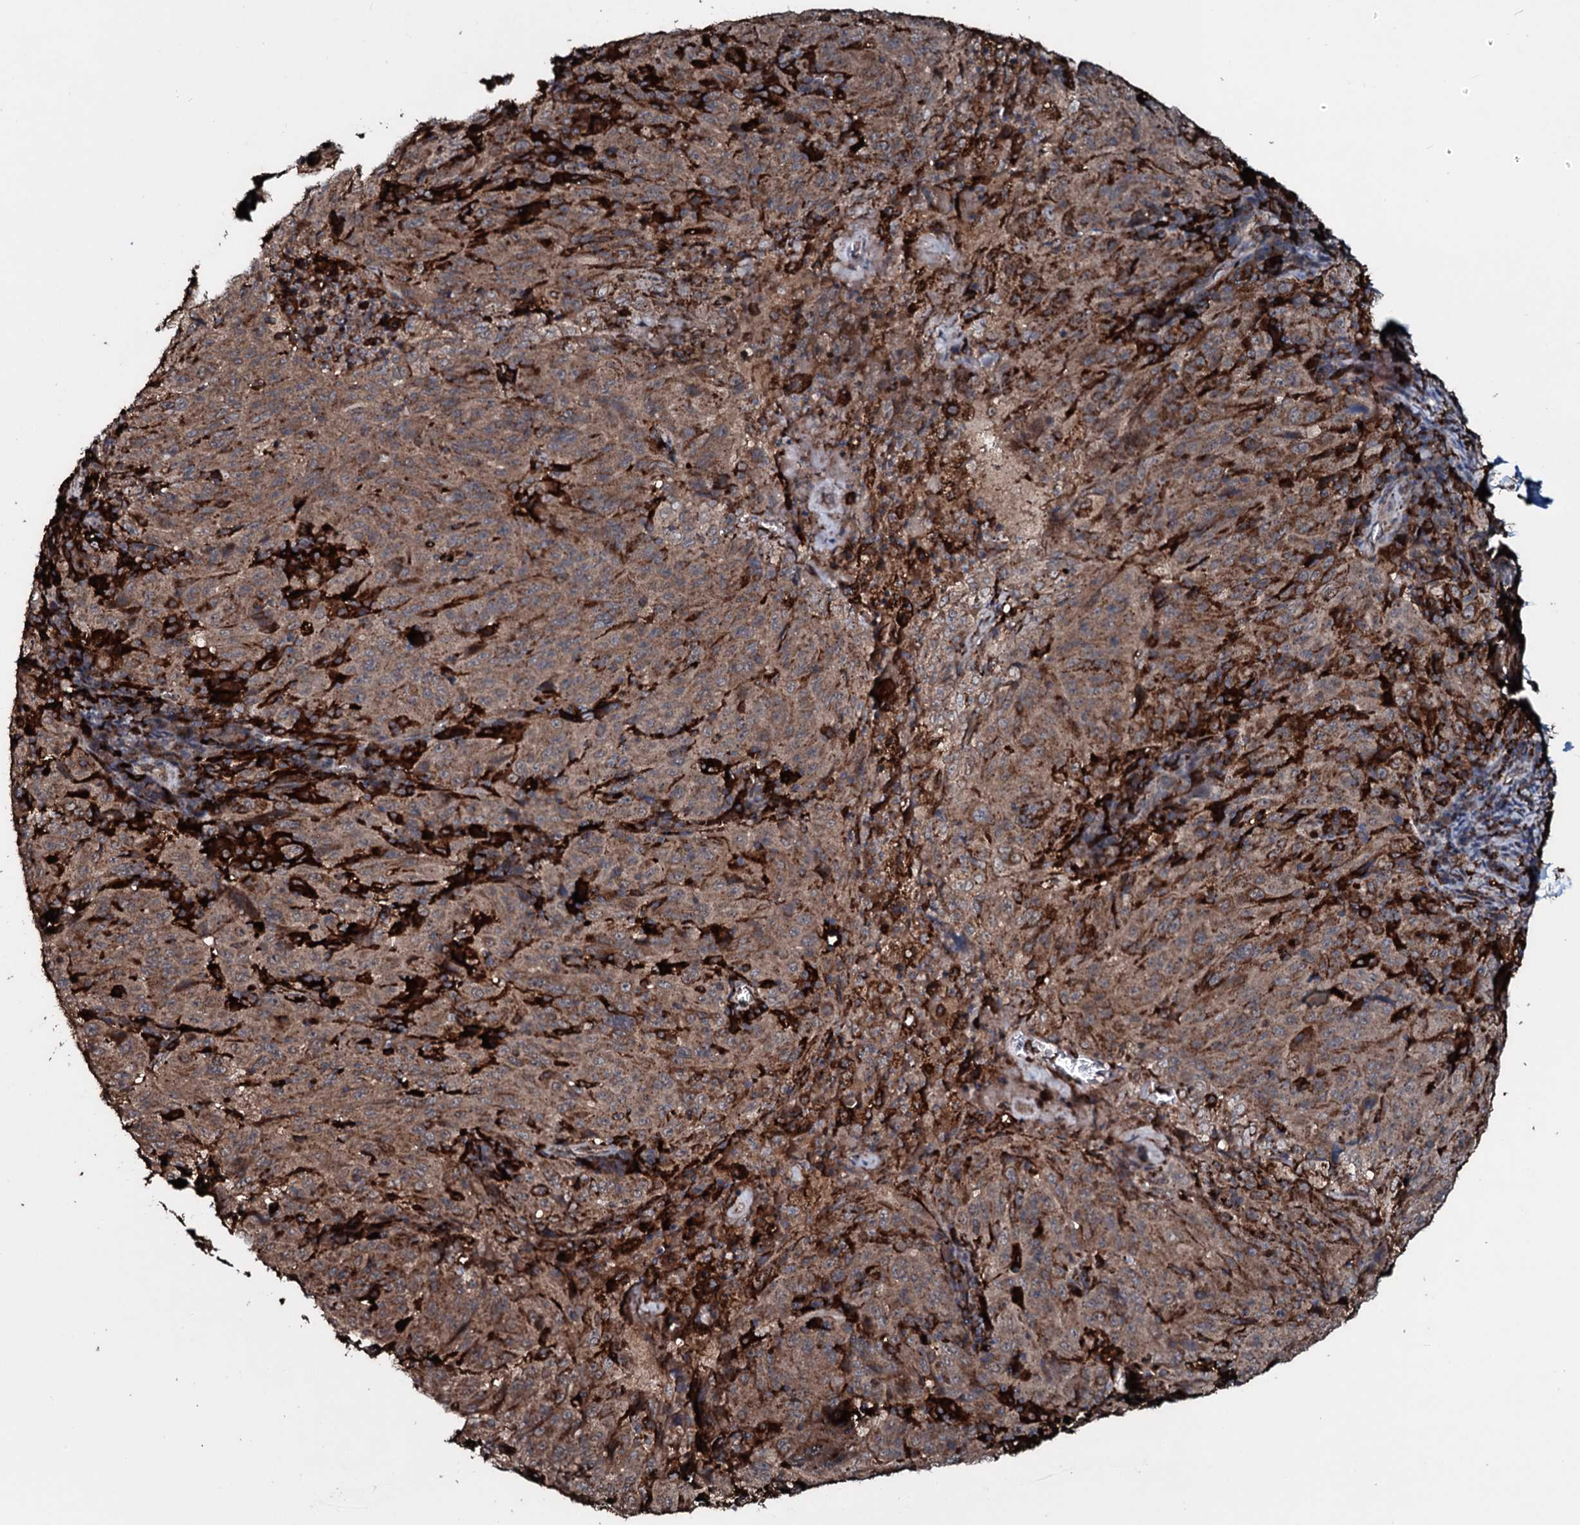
{"staining": {"intensity": "moderate", "quantity": ">75%", "location": "cytoplasmic/membranous"}, "tissue": "pancreatic cancer", "cell_type": "Tumor cells", "image_type": "cancer", "snomed": [{"axis": "morphology", "description": "Adenocarcinoma, NOS"}, {"axis": "topography", "description": "Pancreas"}], "caption": "Pancreatic cancer (adenocarcinoma) stained with a protein marker exhibits moderate staining in tumor cells.", "gene": "TPGS2", "patient": {"sex": "male", "age": 63}}